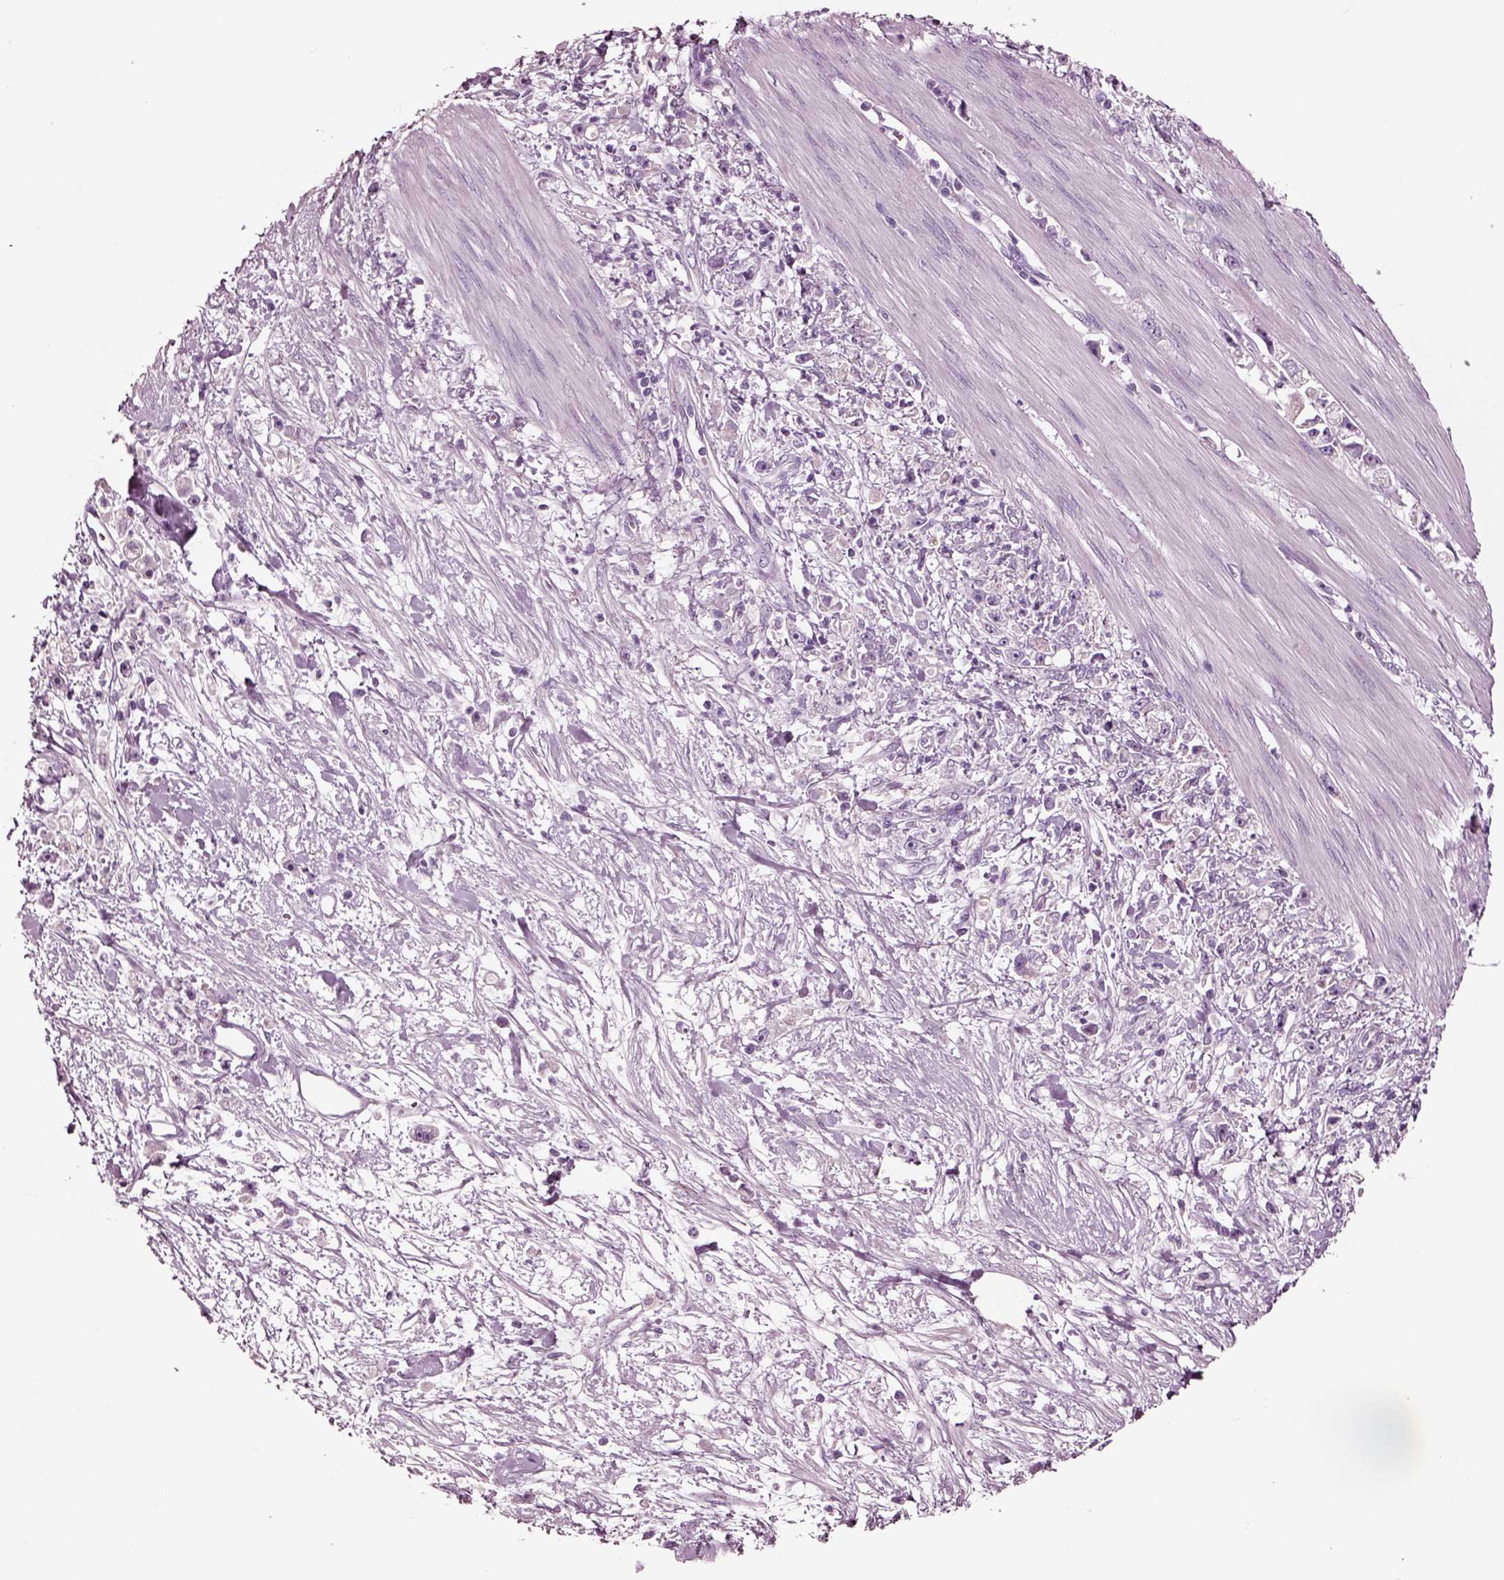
{"staining": {"intensity": "negative", "quantity": "none", "location": "none"}, "tissue": "stomach cancer", "cell_type": "Tumor cells", "image_type": "cancer", "snomed": [{"axis": "morphology", "description": "Adenocarcinoma, NOS"}, {"axis": "topography", "description": "Stomach"}], "caption": "Stomach cancer was stained to show a protein in brown. There is no significant expression in tumor cells. (Brightfield microscopy of DAB (3,3'-diaminobenzidine) immunohistochemistry (IHC) at high magnification).", "gene": "NMRK2", "patient": {"sex": "female", "age": 59}}